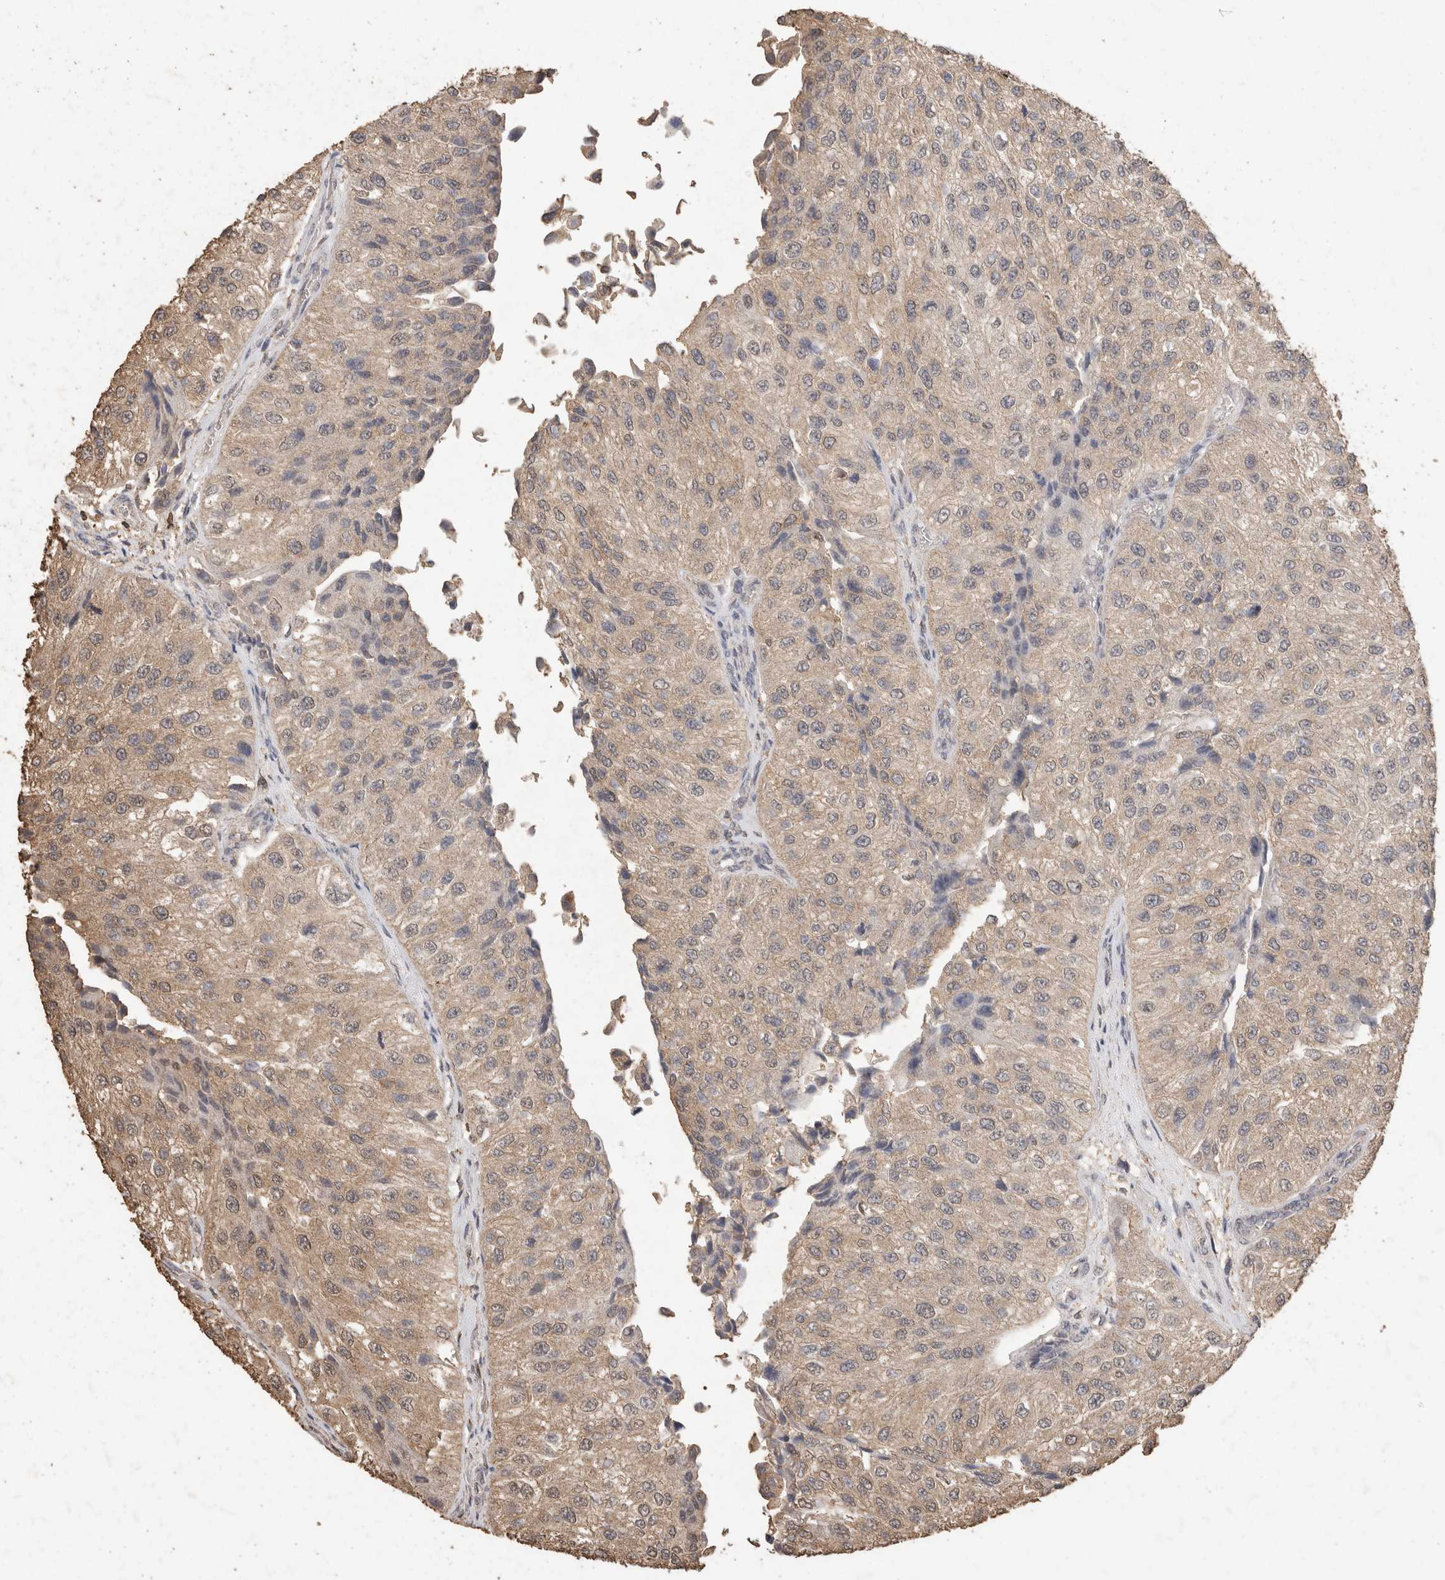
{"staining": {"intensity": "weak", "quantity": "25%-75%", "location": "cytoplasmic/membranous"}, "tissue": "urothelial cancer", "cell_type": "Tumor cells", "image_type": "cancer", "snomed": [{"axis": "morphology", "description": "Urothelial carcinoma, High grade"}, {"axis": "topography", "description": "Kidney"}, {"axis": "topography", "description": "Urinary bladder"}], "caption": "Brown immunohistochemical staining in urothelial cancer exhibits weak cytoplasmic/membranous positivity in about 25%-75% of tumor cells. The protein is shown in brown color, while the nuclei are stained blue.", "gene": "CX3CL1", "patient": {"sex": "male", "age": 77}}